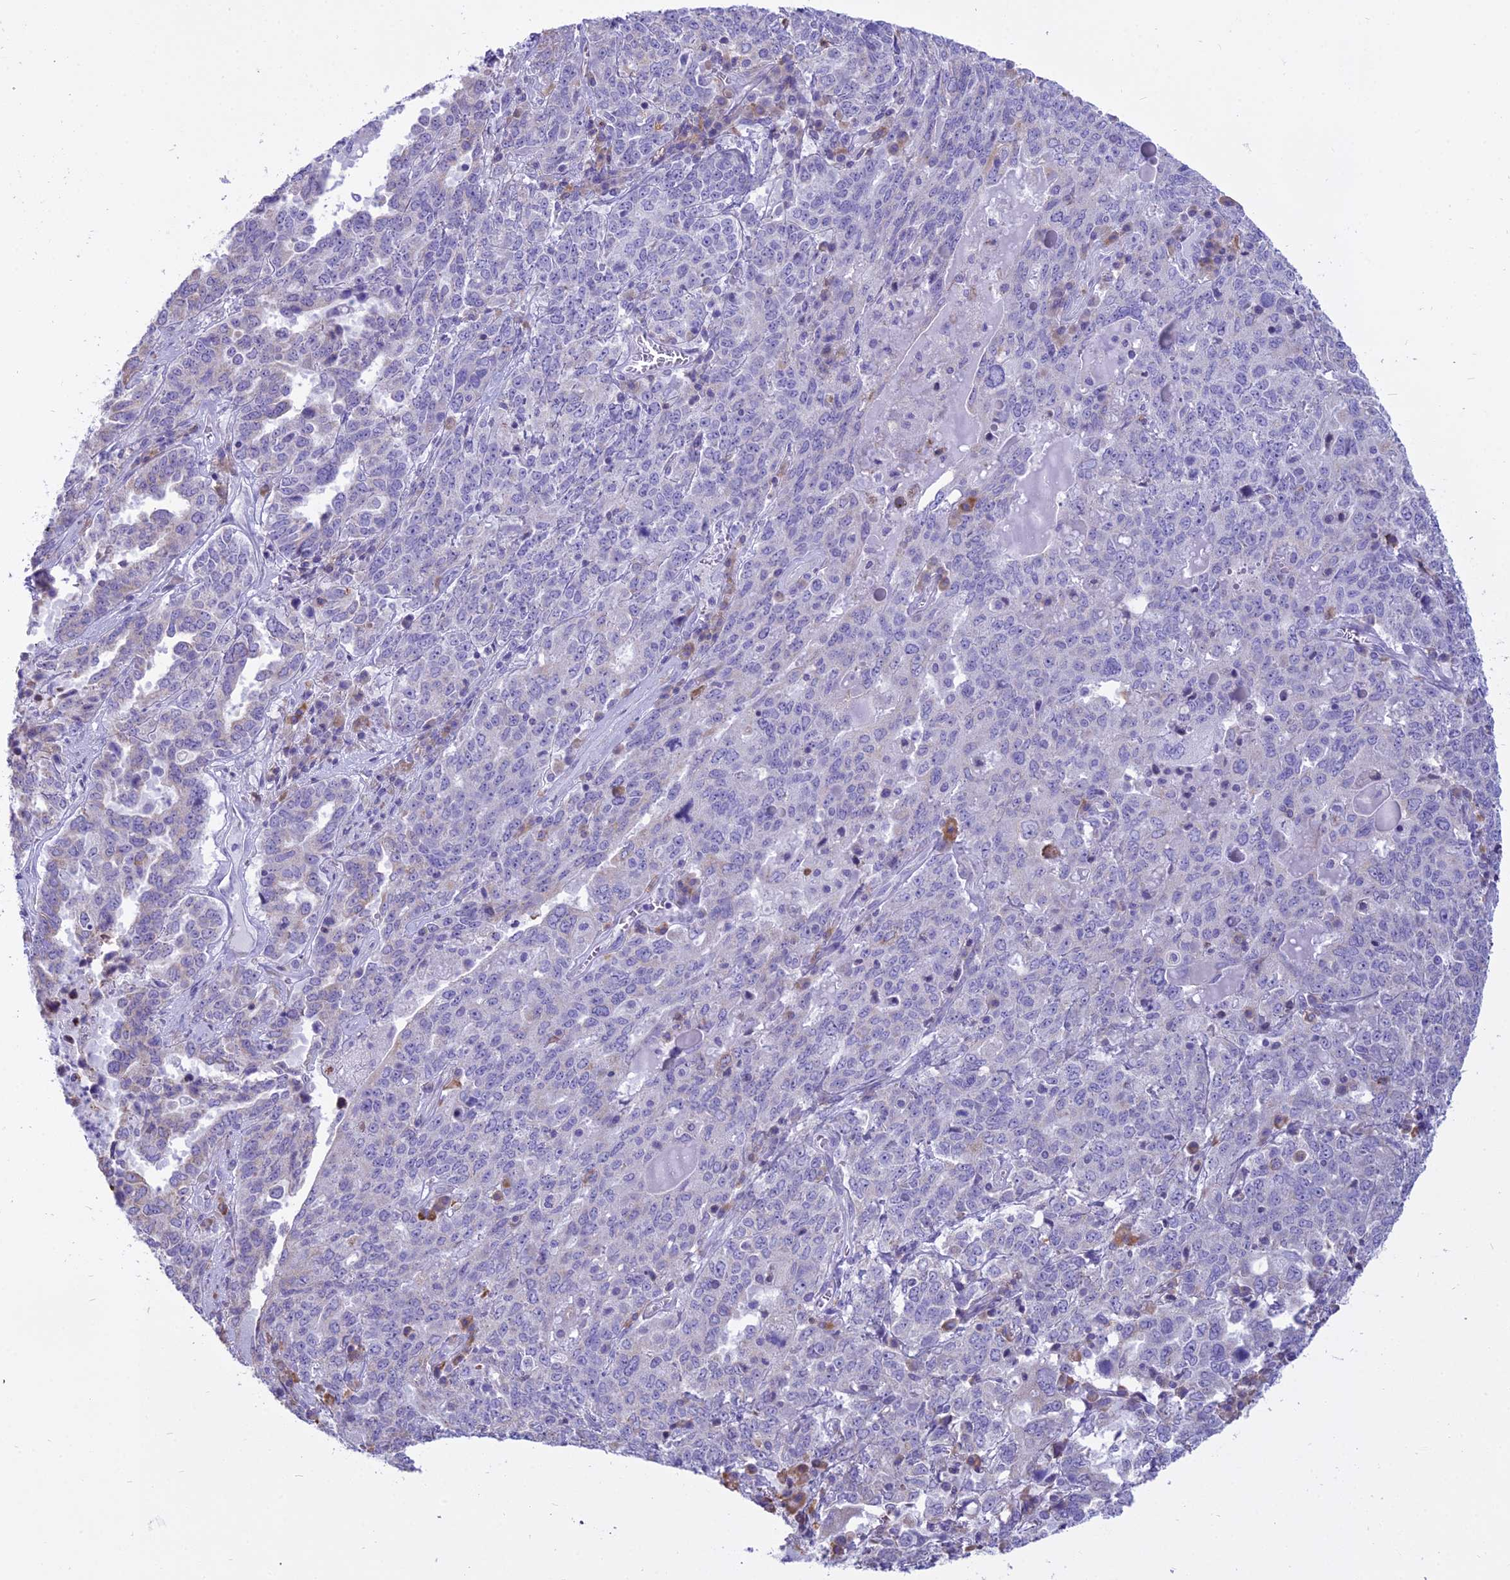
{"staining": {"intensity": "negative", "quantity": "none", "location": "none"}, "tissue": "ovarian cancer", "cell_type": "Tumor cells", "image_type": "cancer", "snomed": [{"axis": "morphology", "description": "Carcinoma, endometroid"}, {"axis": "topography", "description": "Ovary"}], "caption": "High power microscopy image of an immunohistochemistry histopathology image of ovarian cancer (endometroid carcinoma), revealing no significant expression in tumor cells.", "gene": "CD5", "patient": {"sex": "female", "age": 62}}